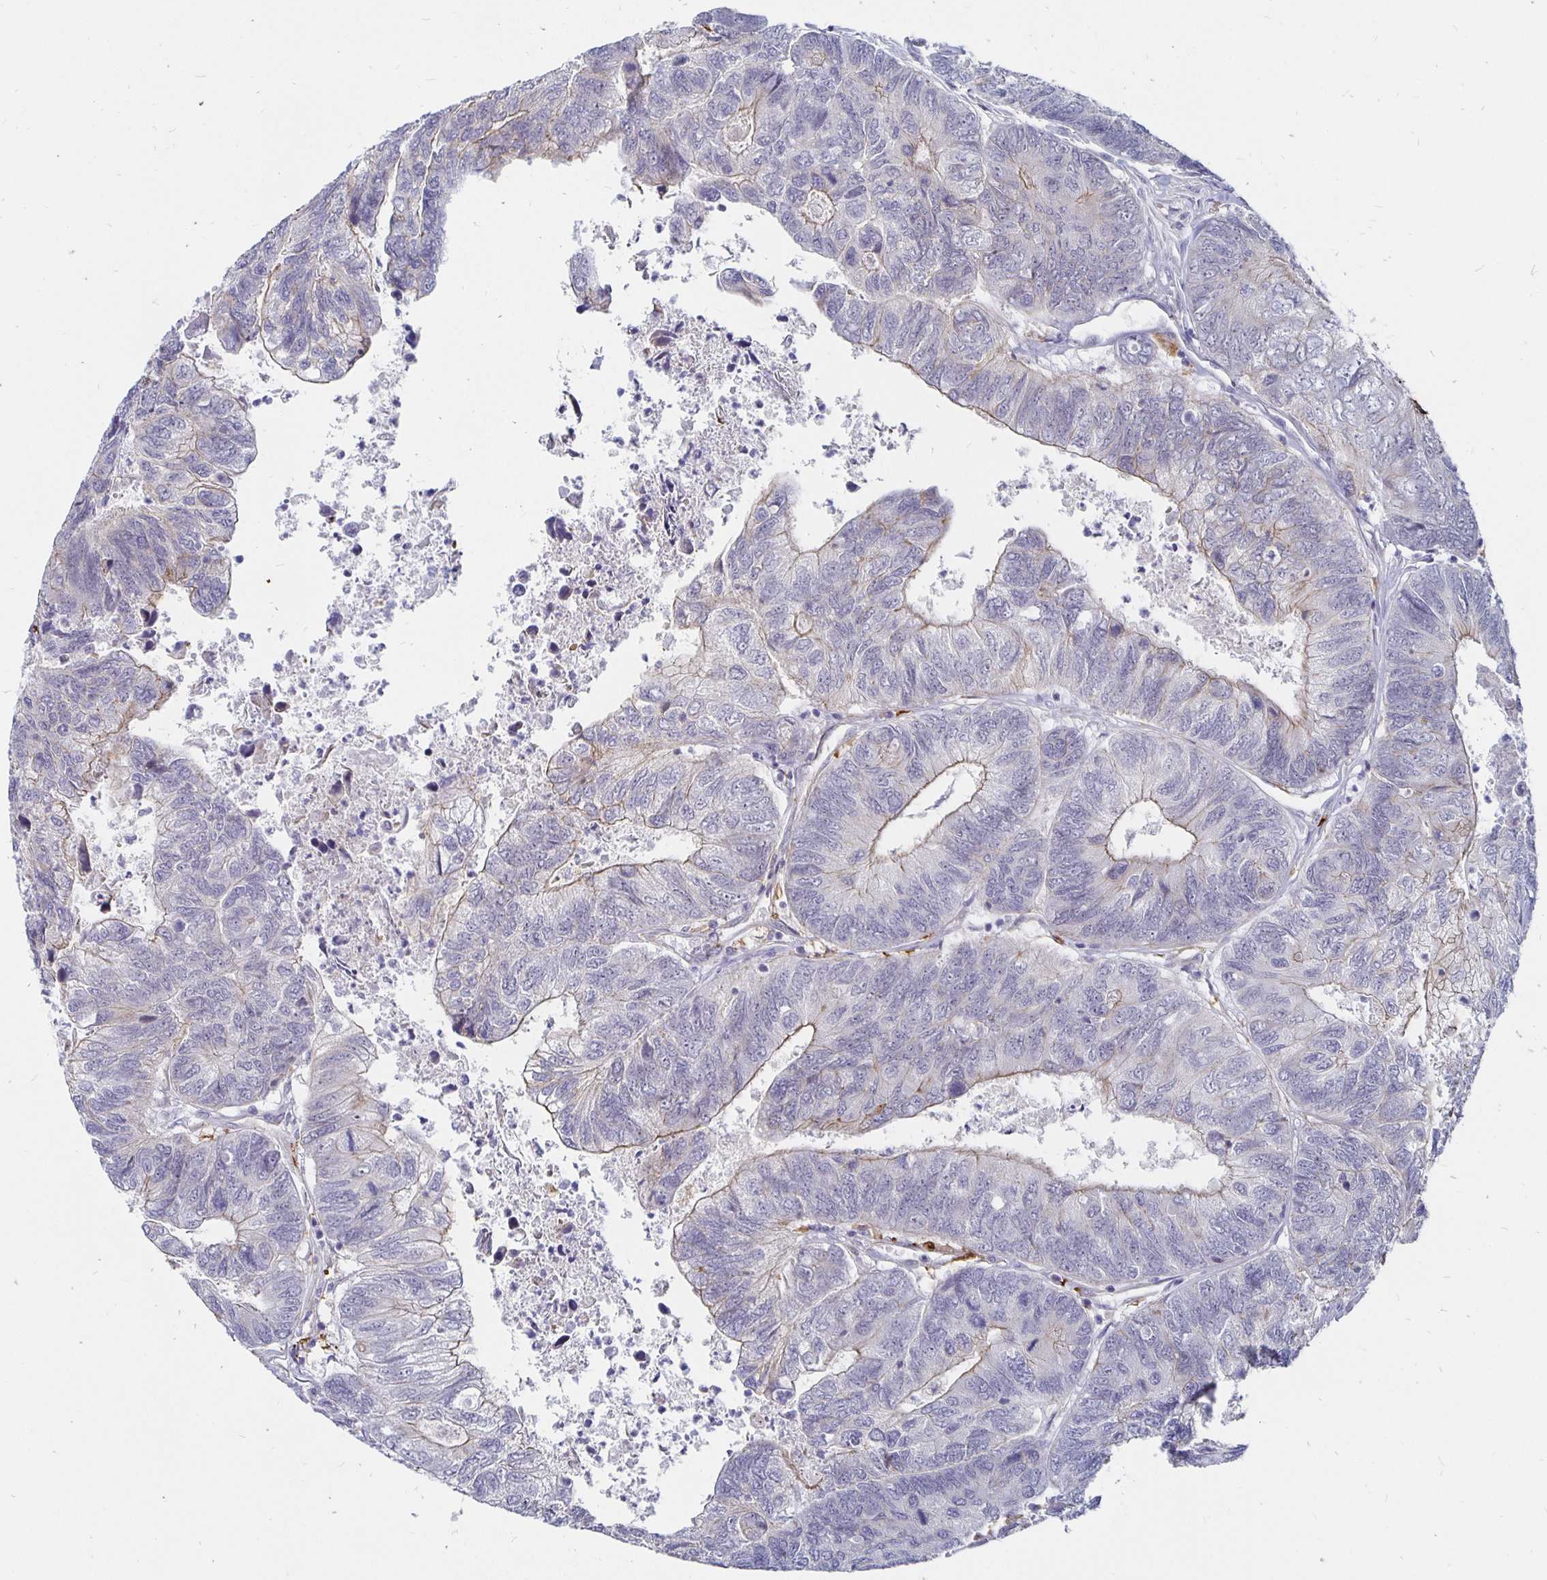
{"staining": {"intensity": "weak", "quantity": "25%-75%", "location": "cytoplasmic/membranous"}, "tissue": "colorectal cancer", "cell_type": "Tumor cells", "image_type": "cancer", "snomed": [{"axis": "morphology", "description": "Adenocarcinoma, NOS"}, {"axis": "topography", "description": "Colon"}], "caption": "A brown stain highlights weak cytoplasmic/membranous positivity of a protein in colorectal cancer tumor cells.", "gene": "CCDC85A", "patient": {"sex": "female", "age": 67}}